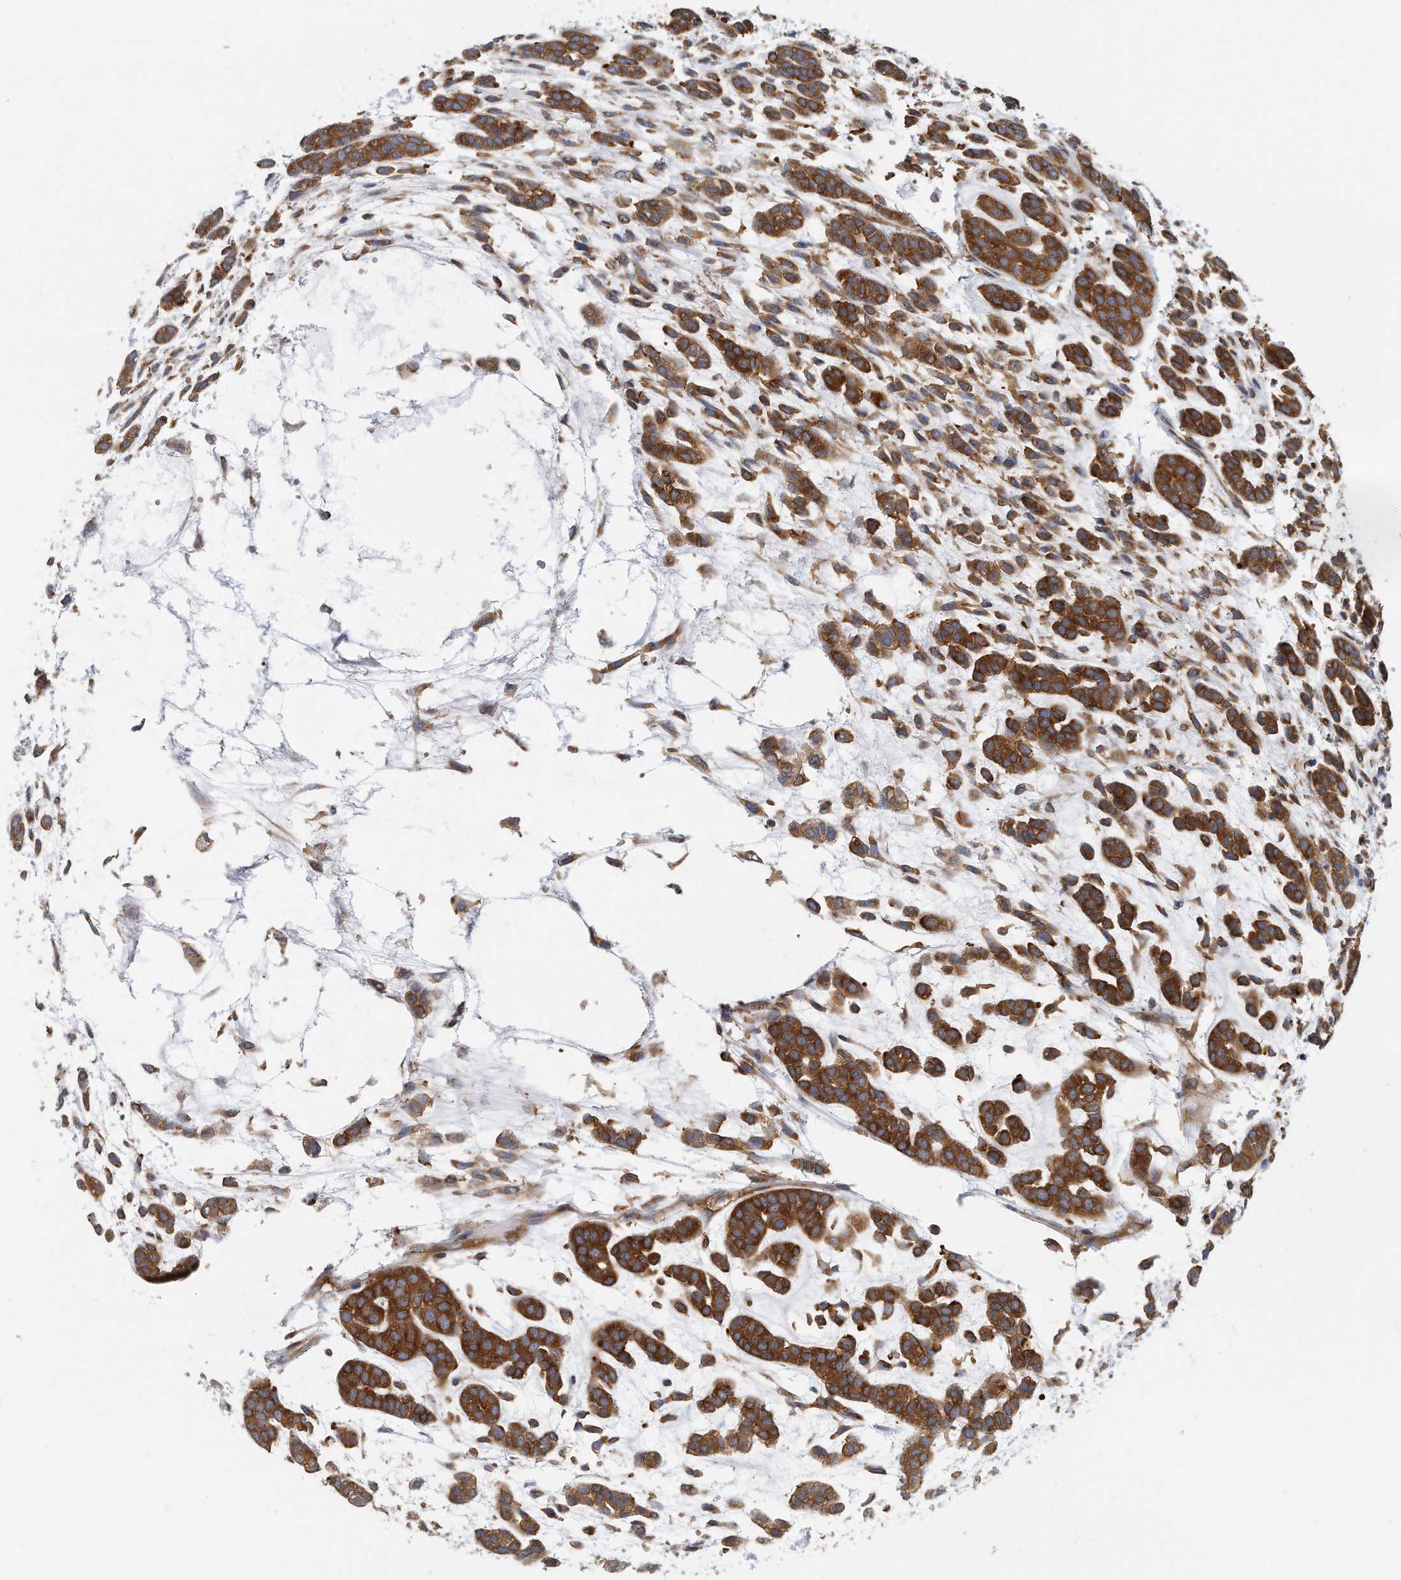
{"staining": {"intensity": "strong", "quantity": "25%-75%", "location": "cytoplasmic/membranous"}, "tissue": "head and neck cancer", "cell_type": "Tumor cells", "image_type": "cancer", "snomed": [{"axis": "morphology", "description": "Adenocarcinoma, NOS"}, {"axis": "morphology", "description": "Adenoma, NOS"}, {"axis": "topography", "description": "Head-Neck"}], "caption": "Head and neck adenocarcinoma stained for a protein shows strong cytoplasmic/membranous positivity in tumor cells.", "gene": "EIF3I", "patient": {"sex": "female", "age": 55}}